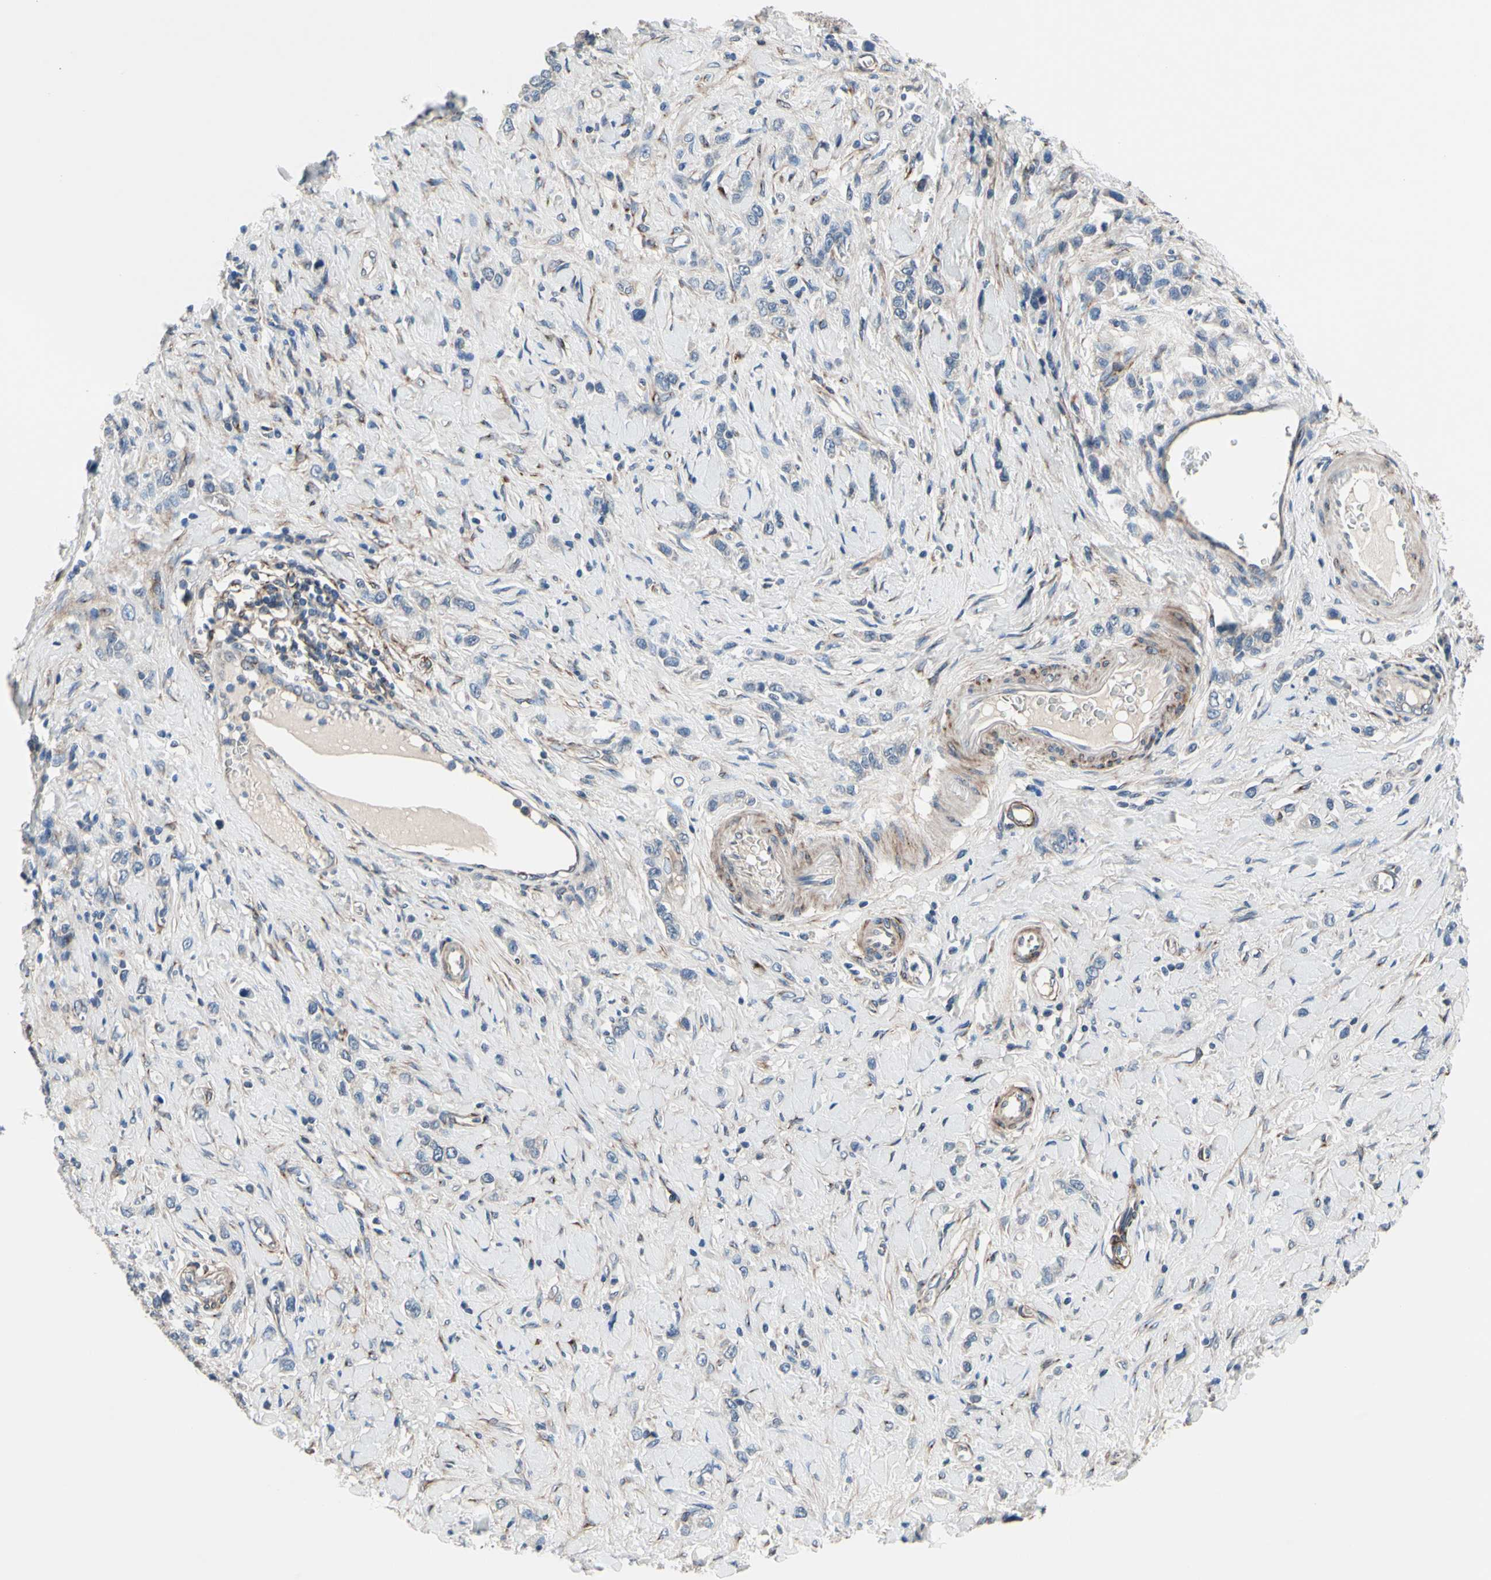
{"staining": {"intensity": "negative", "quantity": "none", "location": "none"}, "tissue": "stomach cancer", "cell_type": "Tumor cells", "image_type": "cancer", "snomed": [{"axis": "morphology", "description": "Normal tissue, NOS"}, {"axis": "morphology", "description": "Adenocarcinoma, NOS"}, {"axis": "topography", "description": "Stomach, upper"}, {"axis": "topography", "description": "Stomach"}], "caption": "A histopathology image of human stomach cancer (adenocarcinoma) is negative for staining in tumor cells. (DAB immunohistochemistry (IHC) with hematoxylin counter stain).", "gene": "PRKAR2B", "patient": {"sex": "female", "age": 65}}